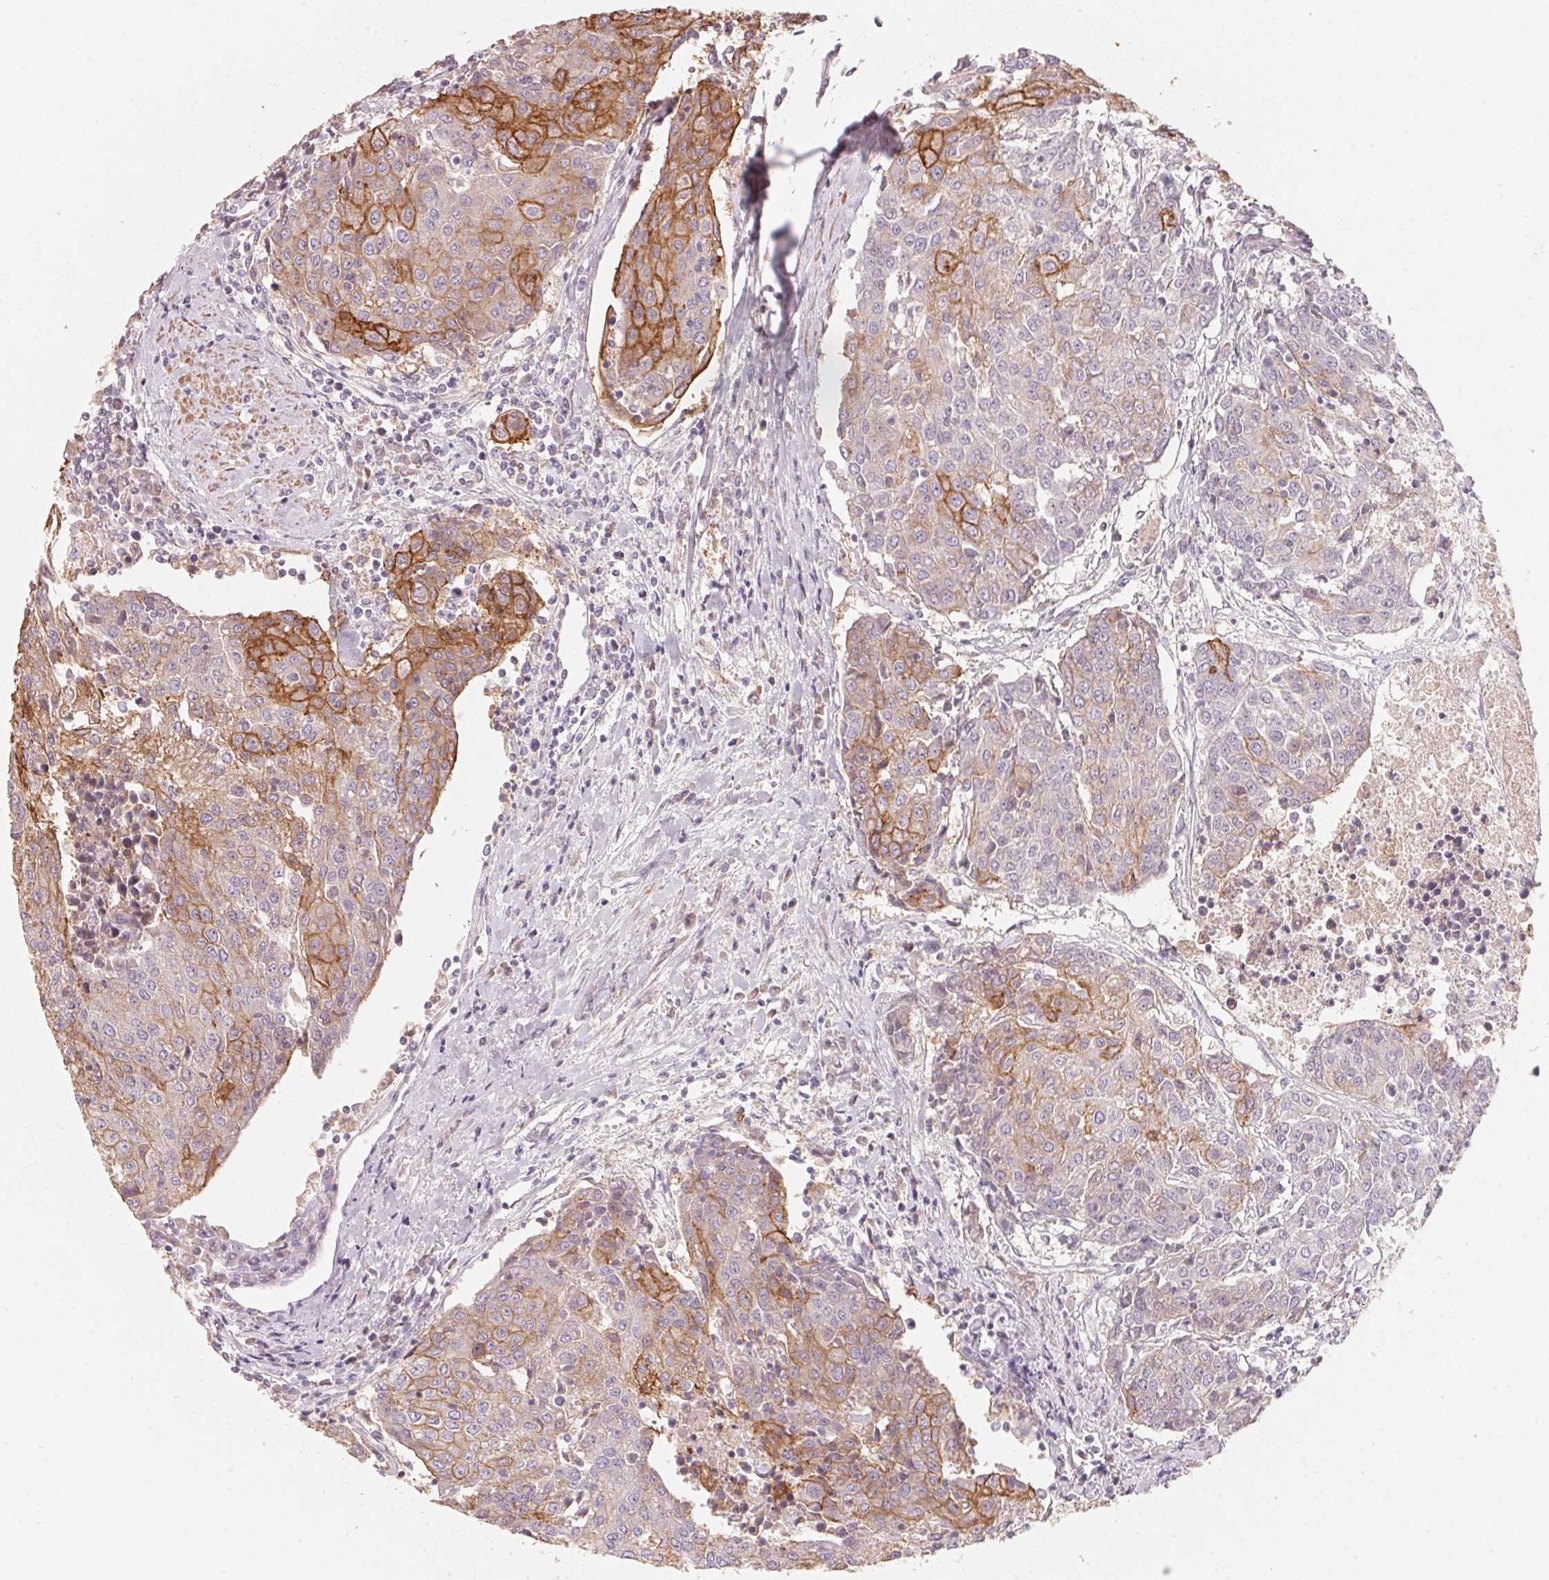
{"staining": {"intensity": "moderate", "quantity": "25%-75%", "location": "cytoplasmic/membranous"}, "tissue": "urothelial cancer", "cell_type": "Tumor cells", "image_type": "cancer", "snomed": [{"axis": "morphology", "description": "Urothelial carcinoma, High grade"}, {"axis": "topography", "description": "Urinary bladder"}], "caption": "Brown immunohistochemical staining in urothelial cancer shows moderate cytoplasmic/membranous positivity in about 25%-75% of tumor cells.", "gene": "TP53AIP1", "patient": {"sex": "female", "age": 85}}